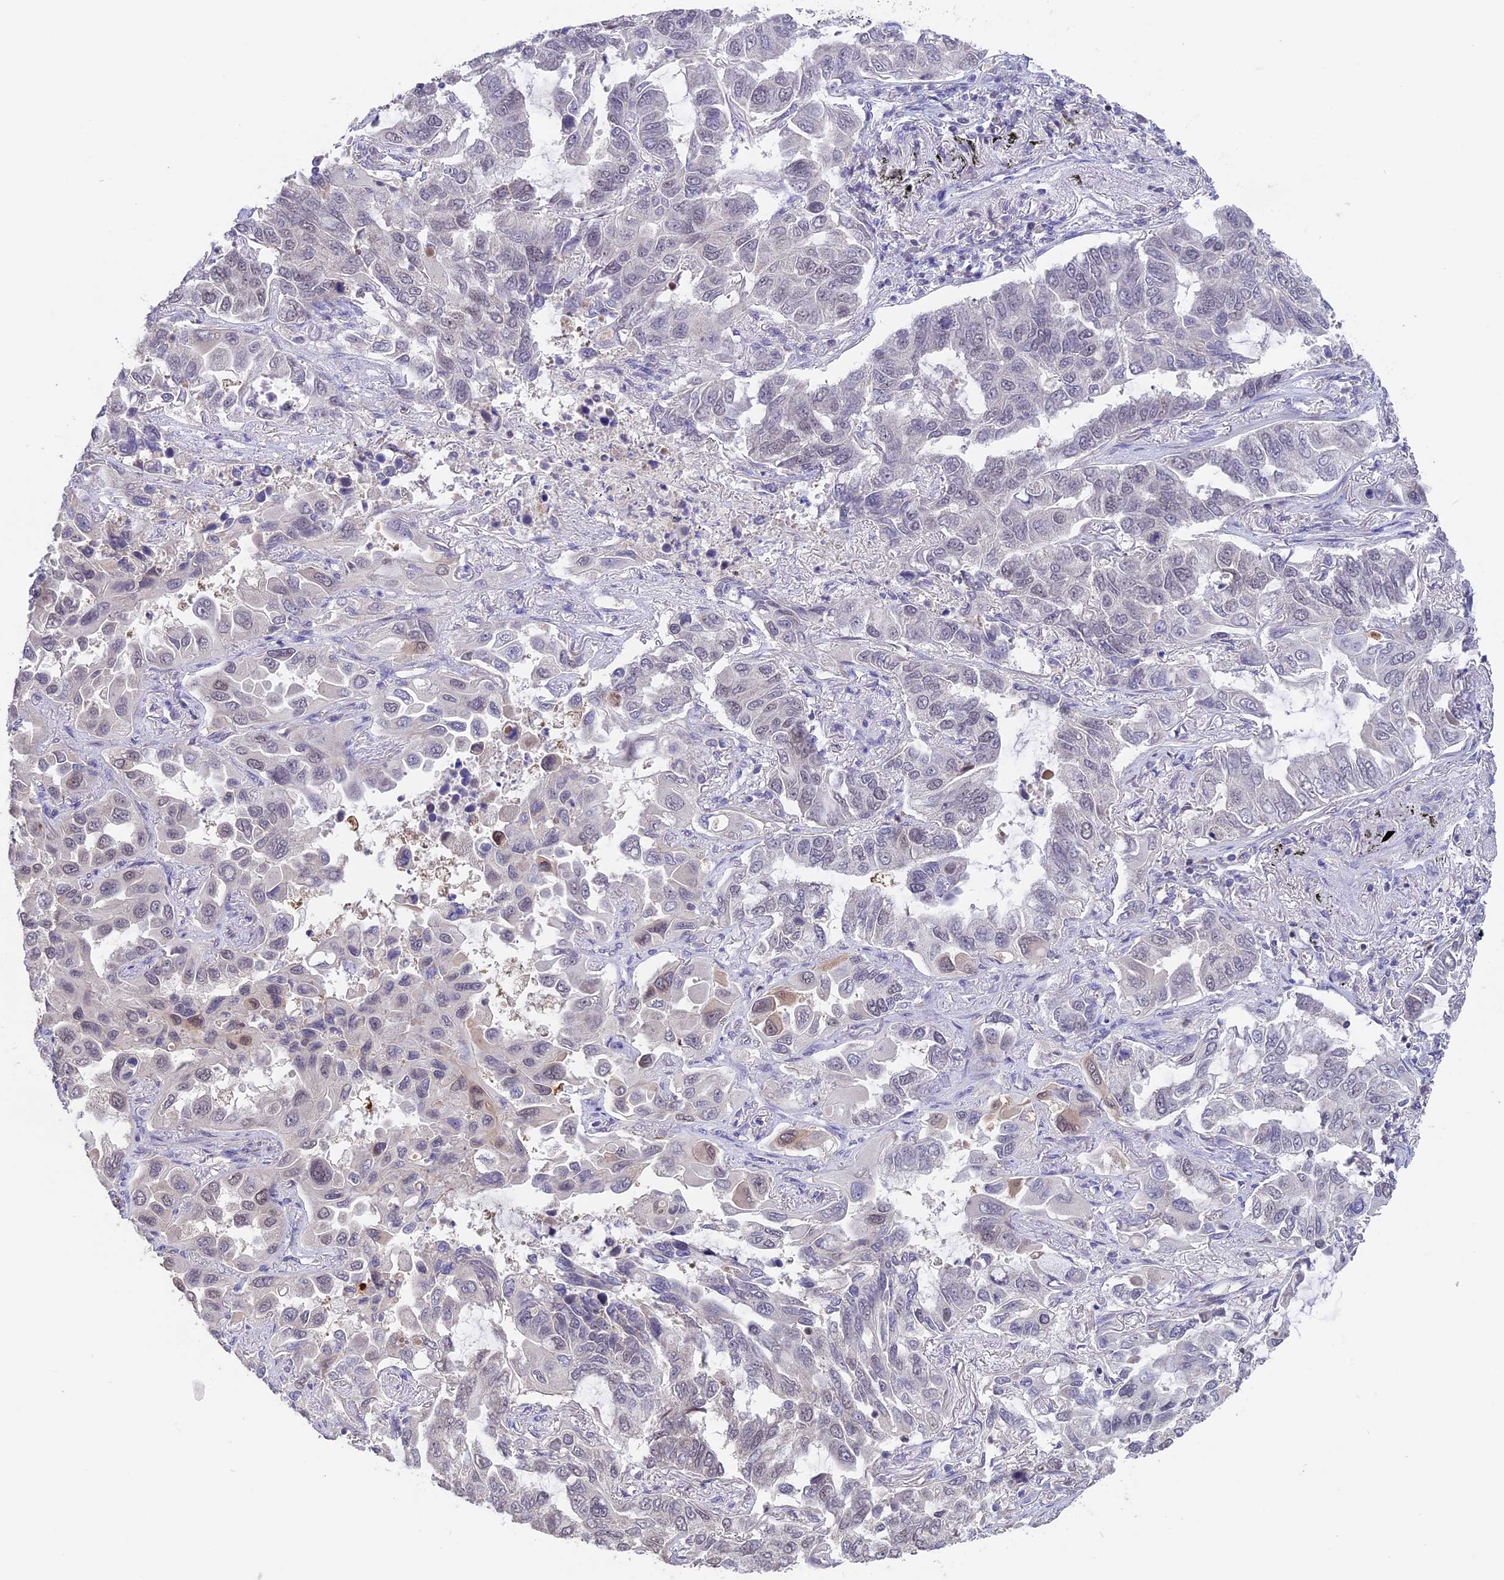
{"staining": {"intensity": "weak", "quantity": "<25%", "location": "nuclear"}, "tissue": "lung cancer", "cell_type": "Tumor cells", "image_type": "cancer", "snomed": [{"axis": "morphology", "description": "Adenocarcinoma, NOS"}, {"axis": "topography", "description": "Lung"}], "caption": "This is a histopathology image of immunohistochemistry (IHC) staining of lung cancer (adenocarcinoma), which shows no positivity in tumor cells. Brightfield microscopy of IHC stained with DAB (3,3'-diaminobenzidine) (brown) and hematoxylin (blue), captured at high magnification.", "gene": "RFC5", "patient": {"sex": "male", "age": 64}}